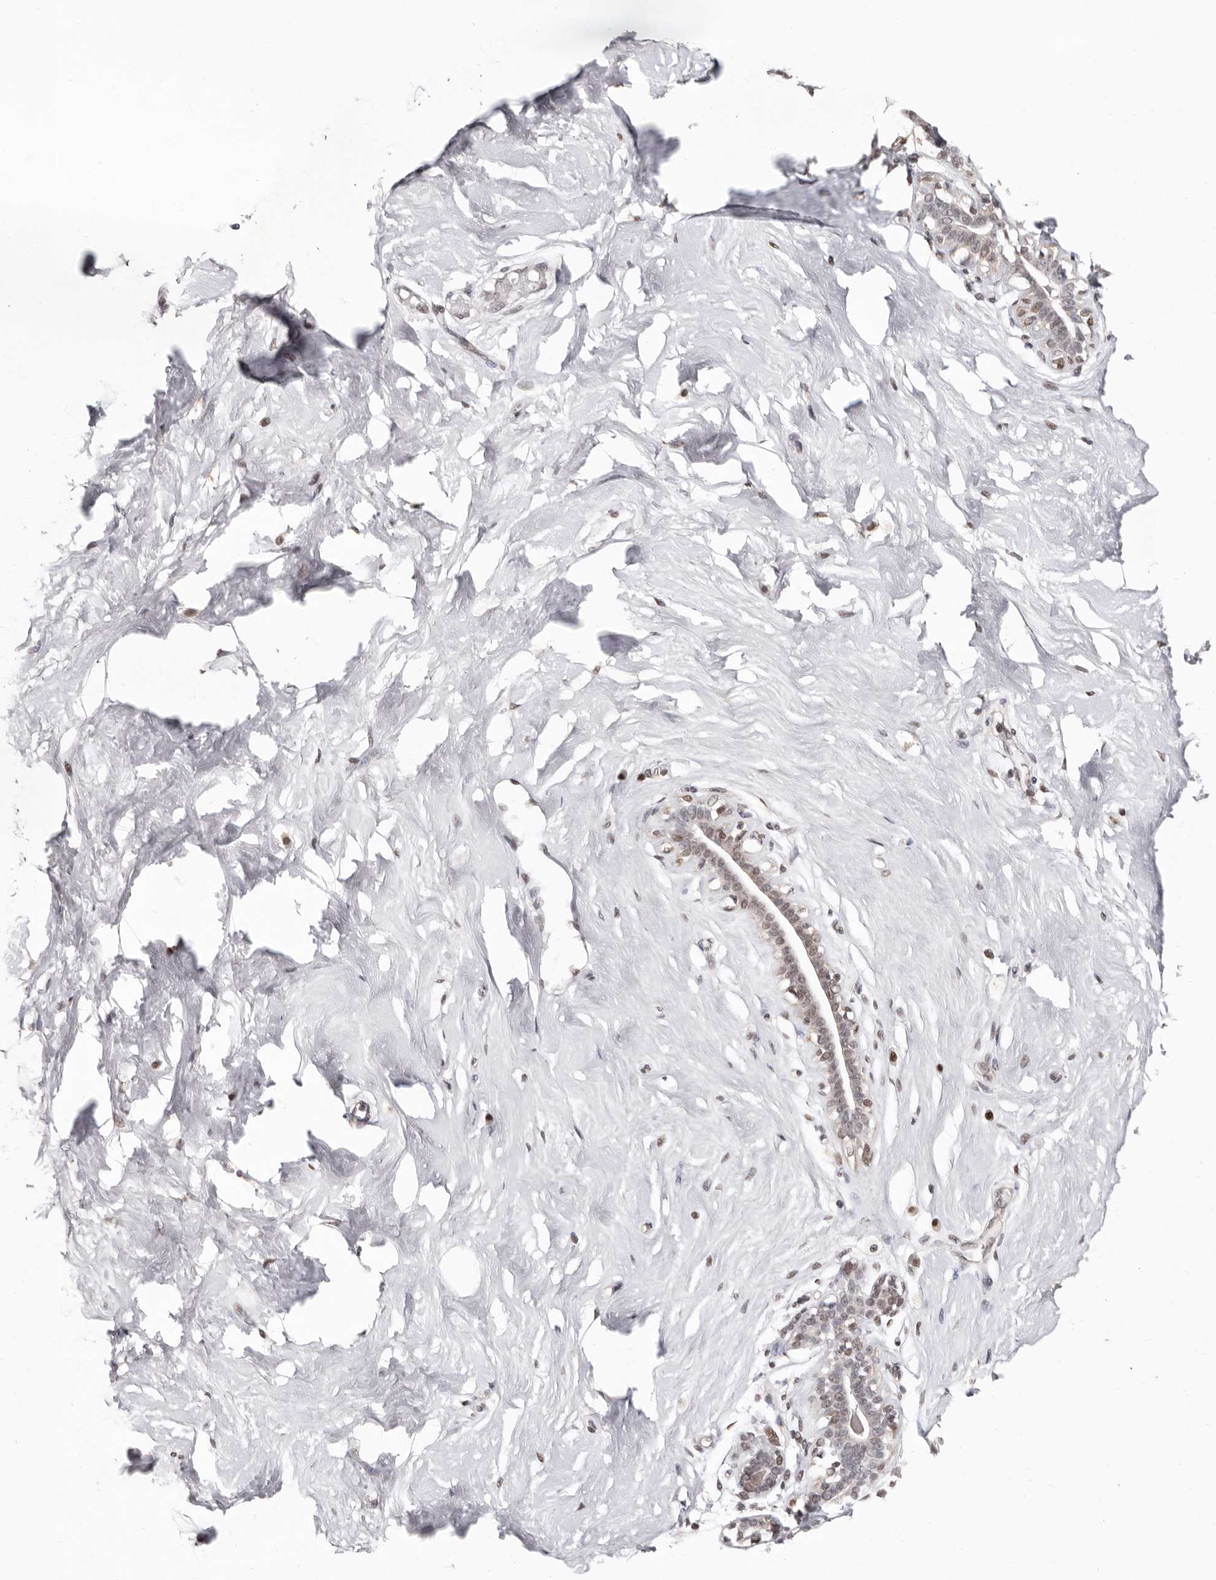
{"staining": {"intensity": "negative", "quantity": "none", "location": "none"}, "tissue": "breast", "cell_type": "Adipocytes", "image_type": "normal", "snomed": [{"axis": "morphology", "description": "Normal tissue, NOS"}, {"axis": "morphology", "description": "Adenoma, NOS"}, {"axis": "topography", "description": "Breast"}], "caption": "DAB (3,3'-diaminobenzidine) immunohistochemical staining of normal breast shows no significant staining in adipocytes.", "gene": "SMAD7", "patient": {"sex": "female", "age": 23}}